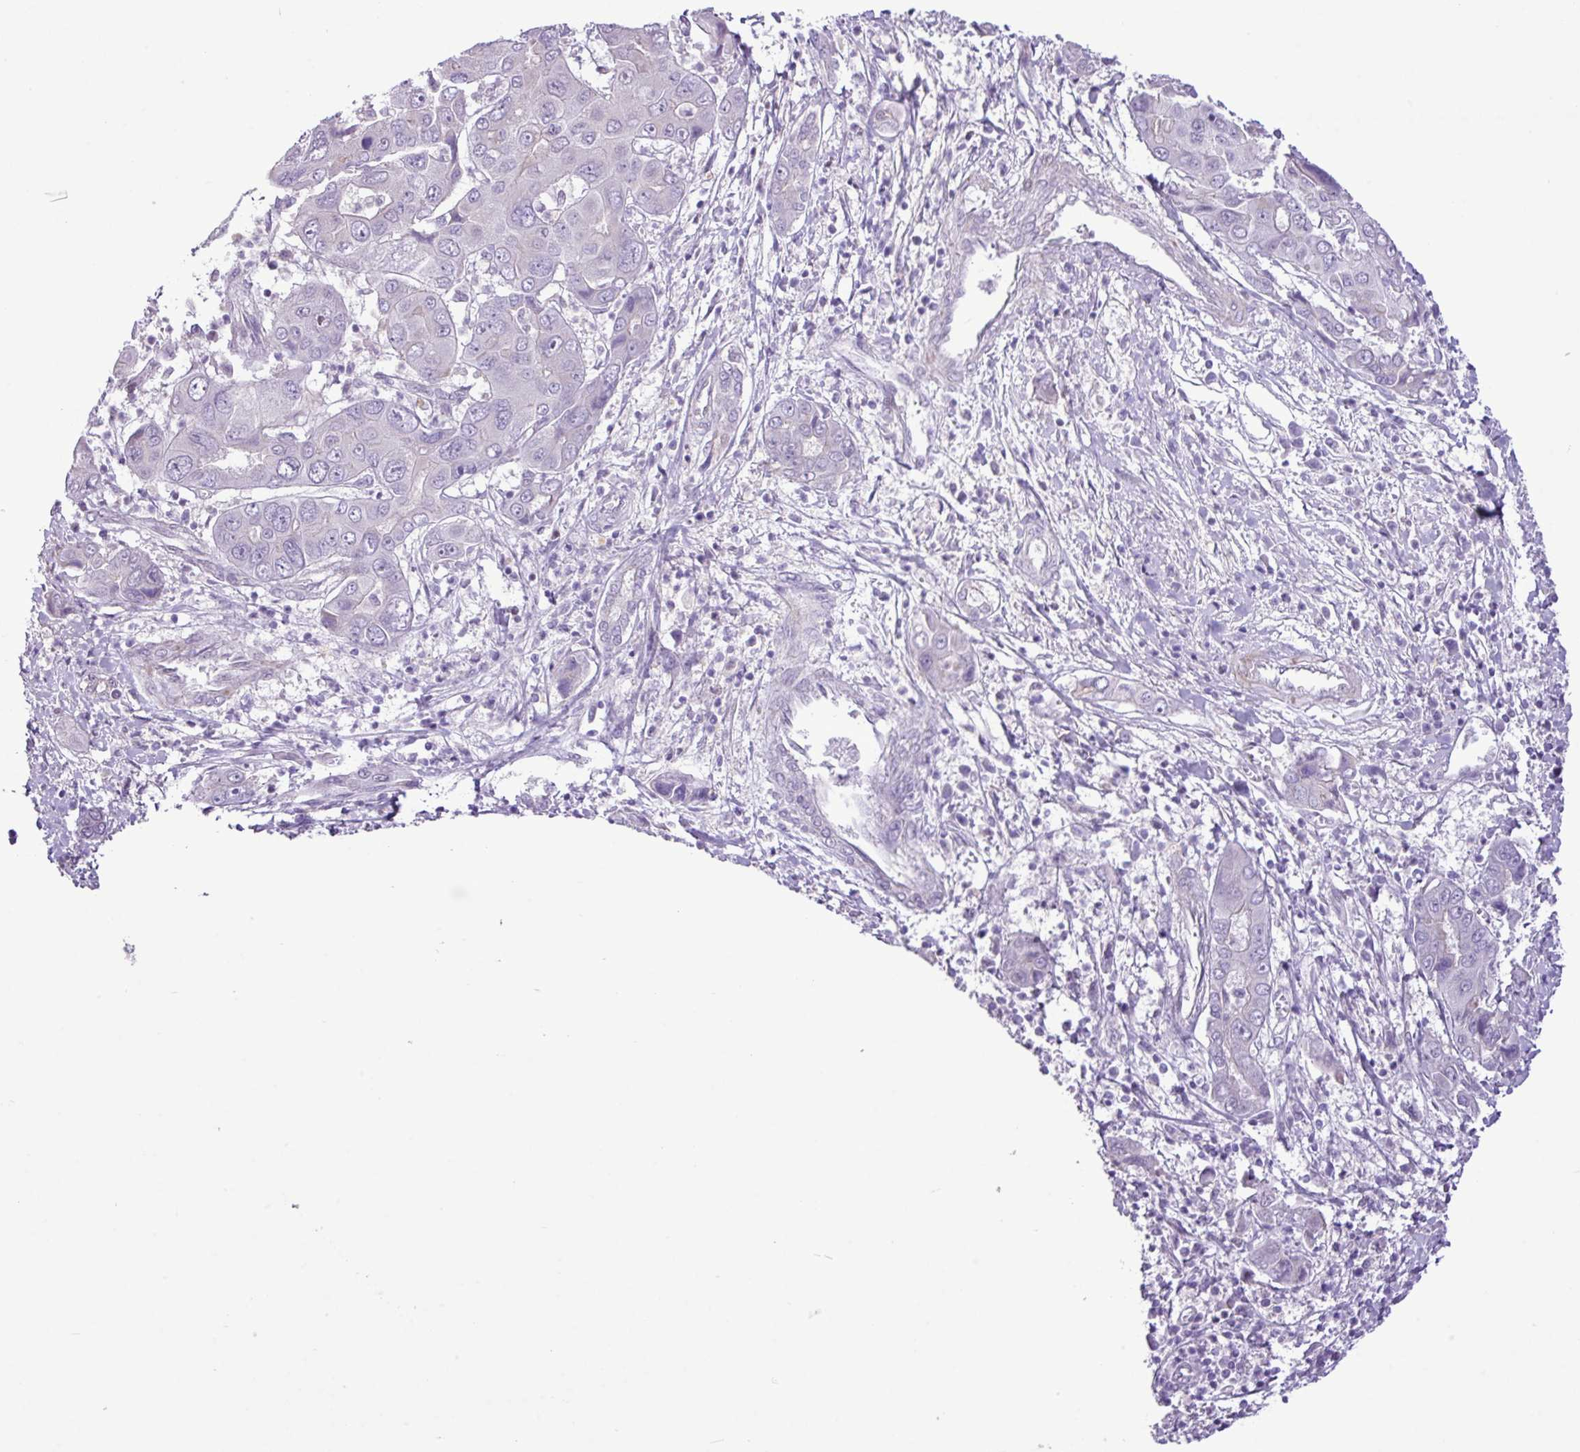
{"staining": {"intensity": "negative", "quantity": "none", "location": "none"}, "tissue": "liver cancer", "cell_type": "Tumor cells", "image_type": "cancer", "snomed": [{"axis": "morphology", "description": "Cholangiocarcinoma"}, {"axis": "topography", "description": "Liver"}], "caption": "Immunohistochemistry (IHC) image of neoplastic tissue: liver cancer stained with DAB (3,3'-diaminobenzidine) displays no significant protein positivity in tumor cells.", "gene": "YLPM1", "patient": {"sex": "male", "age": 67}}